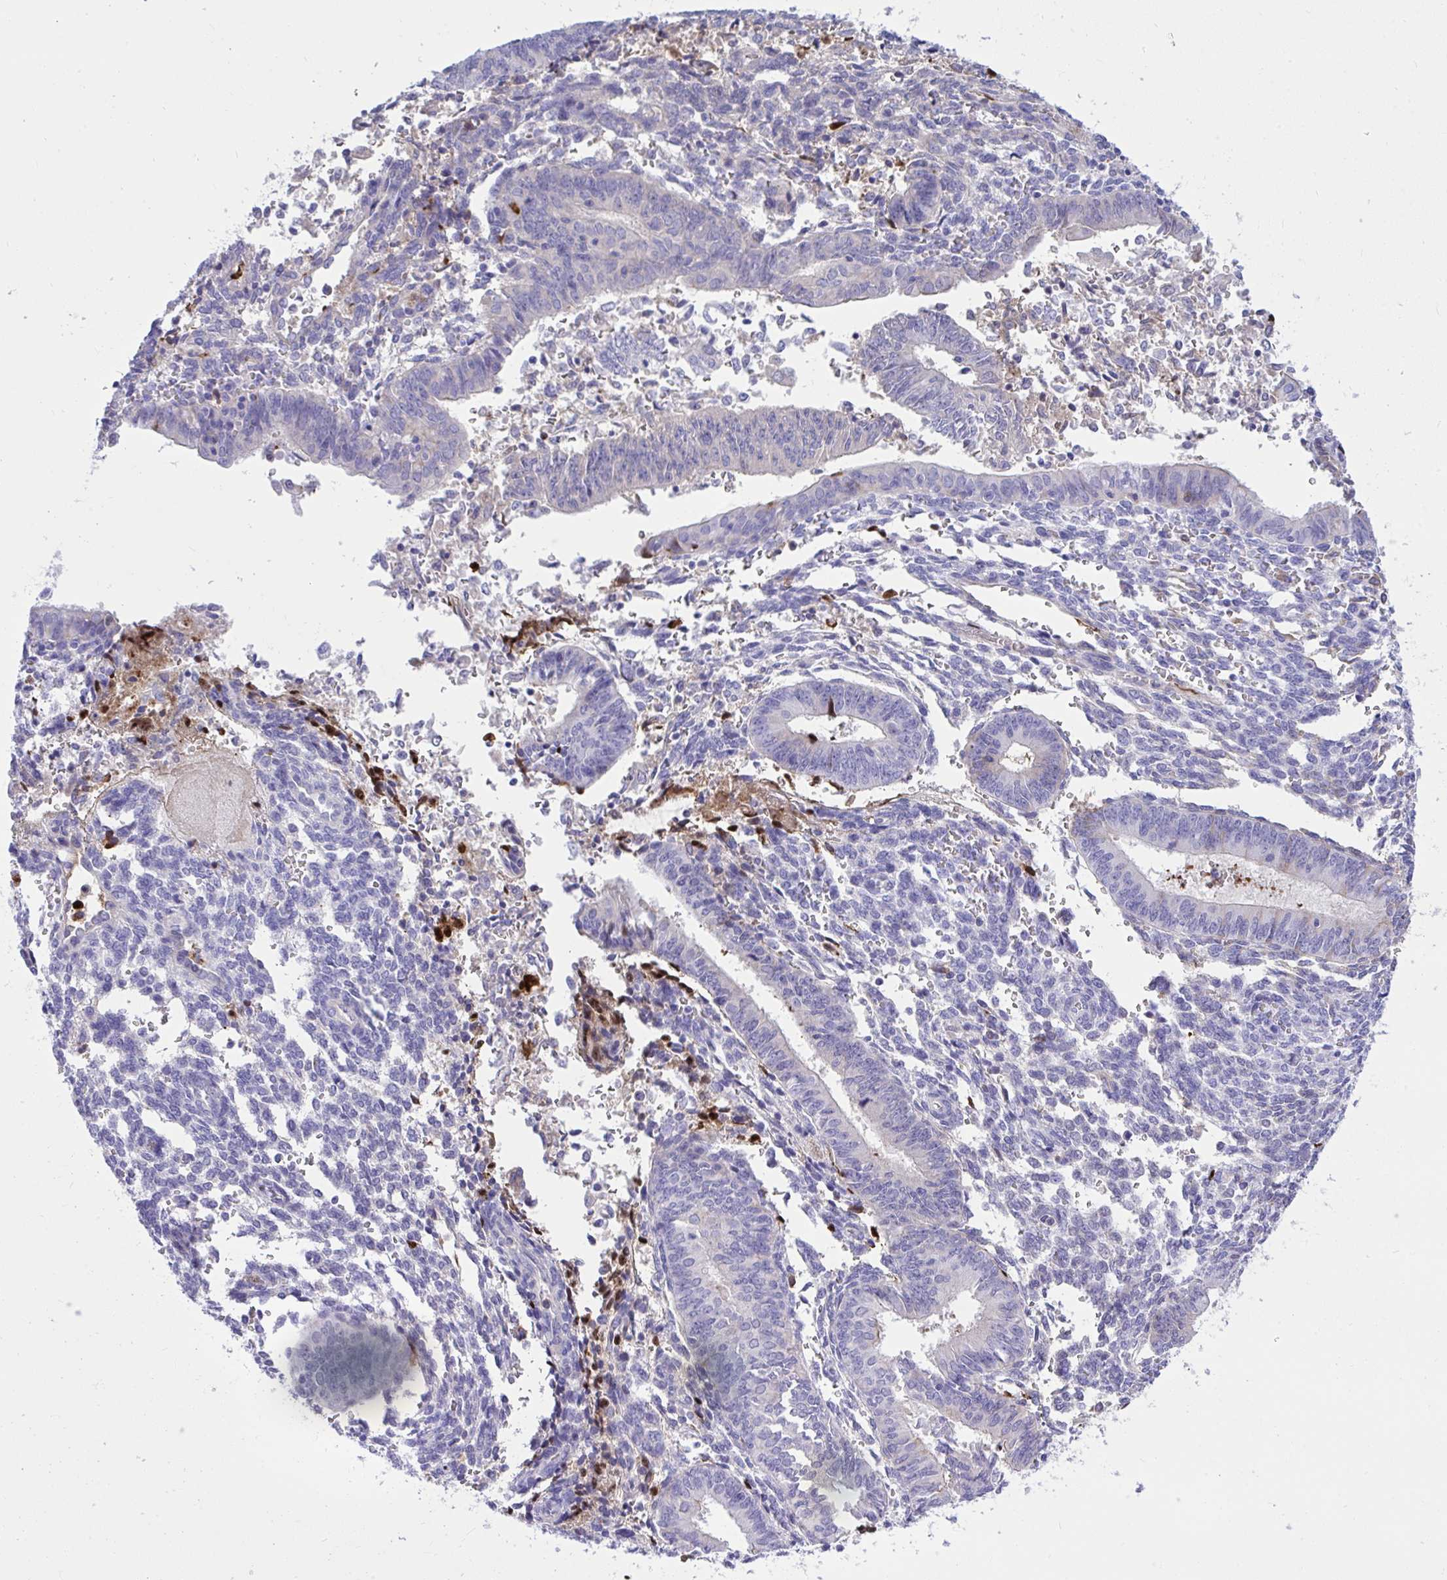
{"staining": {"intensity": "negative", "quantity": "none", "location": "none"}, "tissue": "endometrial cancer", "cell_type": "Tumor cells", "image_type": "cancer", "snomed": [{"axis": "morphology", "description": "Adenocarcinoma, NOS"}, {"axis": "topography", "description": "Endometrium"}], "caption": "The immunohistochemistry photomicrograph has no significant expression in tumor cells of endometrial adenocarcinoma tissue.", "gene": "HRG", "patient": {"sex": "female", "age": 50}}